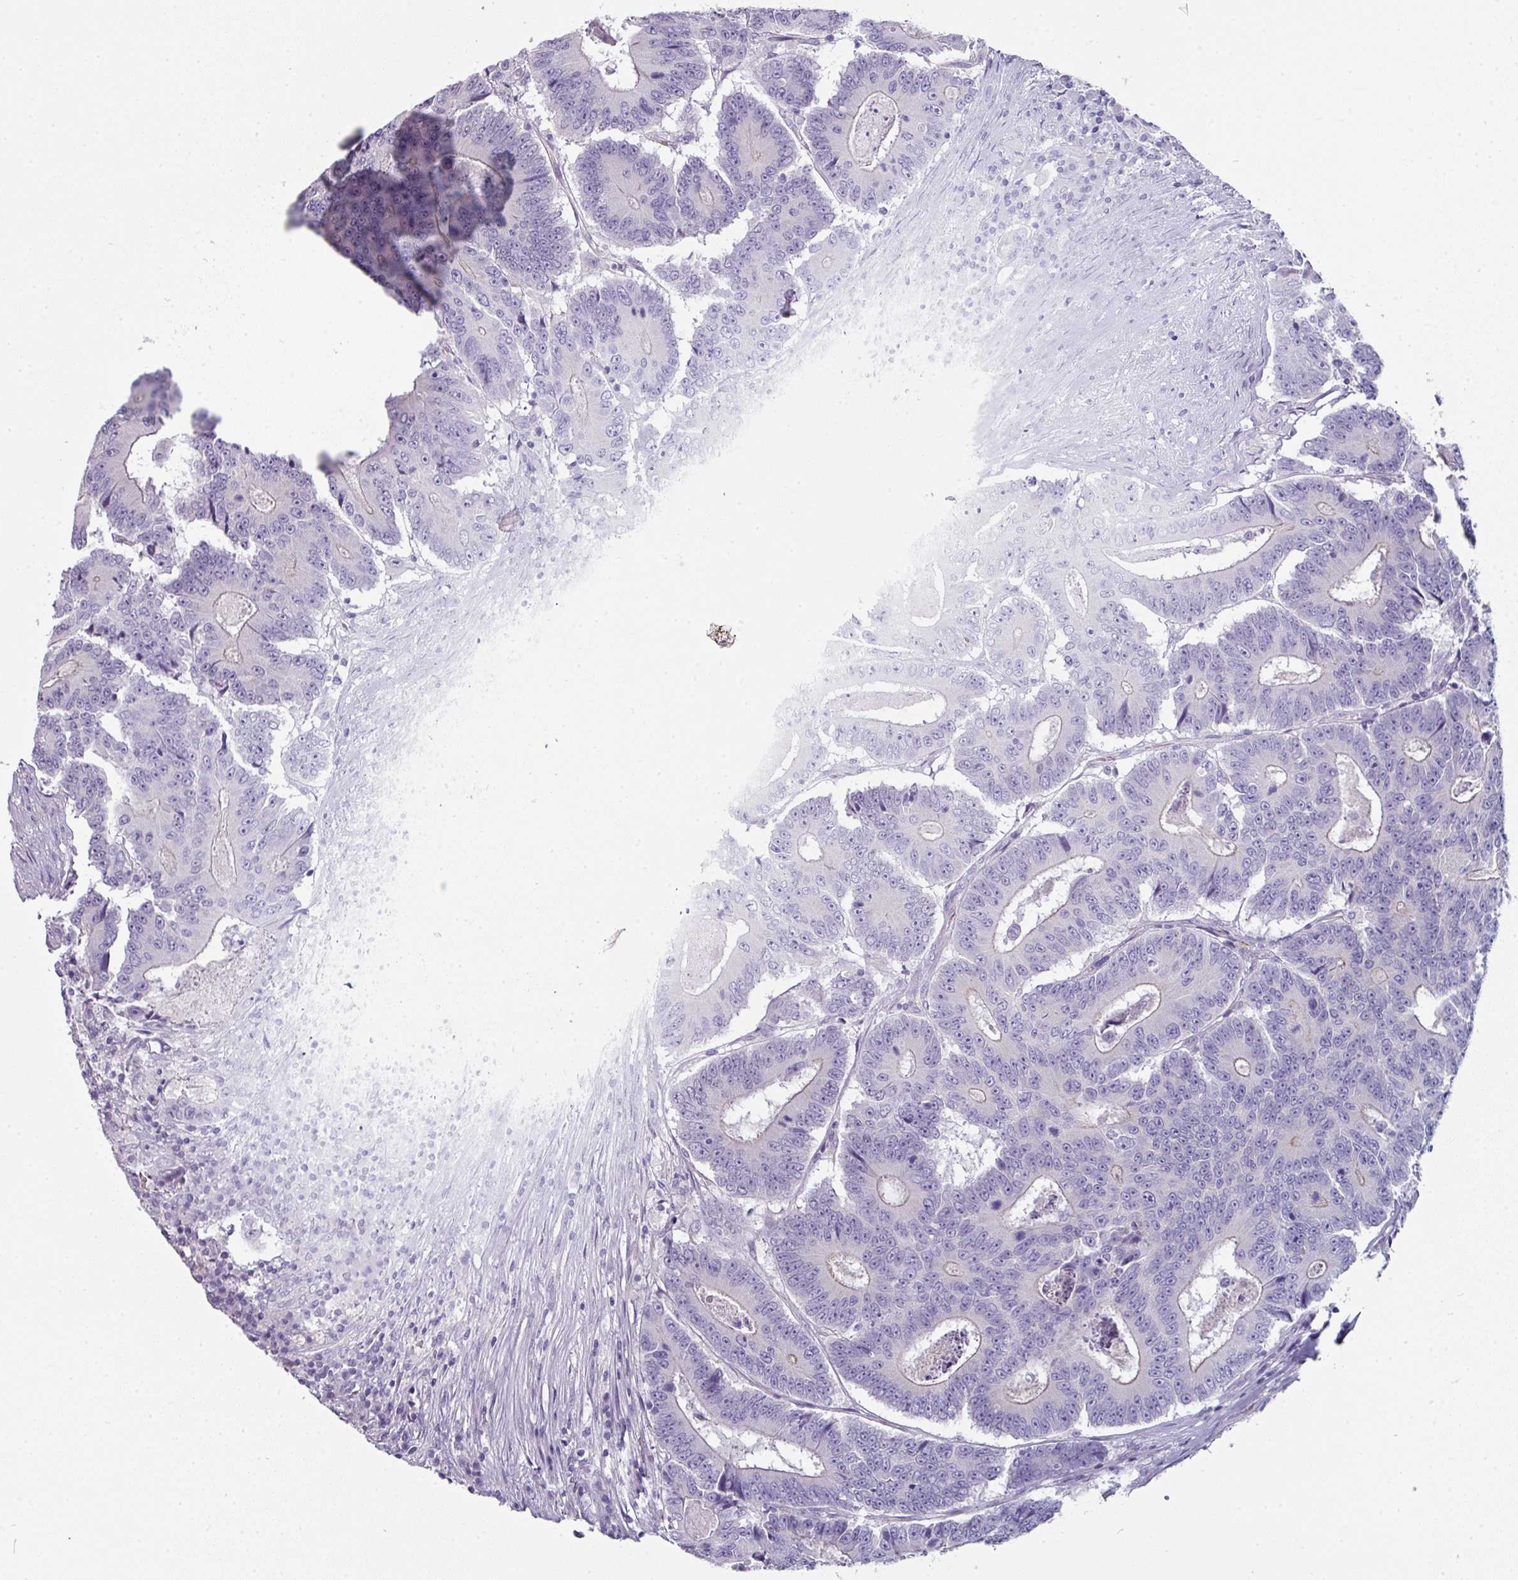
{"staining": {"intensity": "negative", "quantity": "none", "location": "none"}, "tissue": "colorectal cancer", "cell_type": "Tumor cells", "image_type": "cancer", "snomed": [{"axis": "morphology", "description": "Adenocarcinoma, NOS"}, {"axis": "topography", "description": "Colon"}], "caption": "This is an IHC micrograph of adenocarcinoma (colorectal). There is no staining in tumor cells.", "gene": "SLC17A7", "patient": {"sex": "male", "age": 83}}